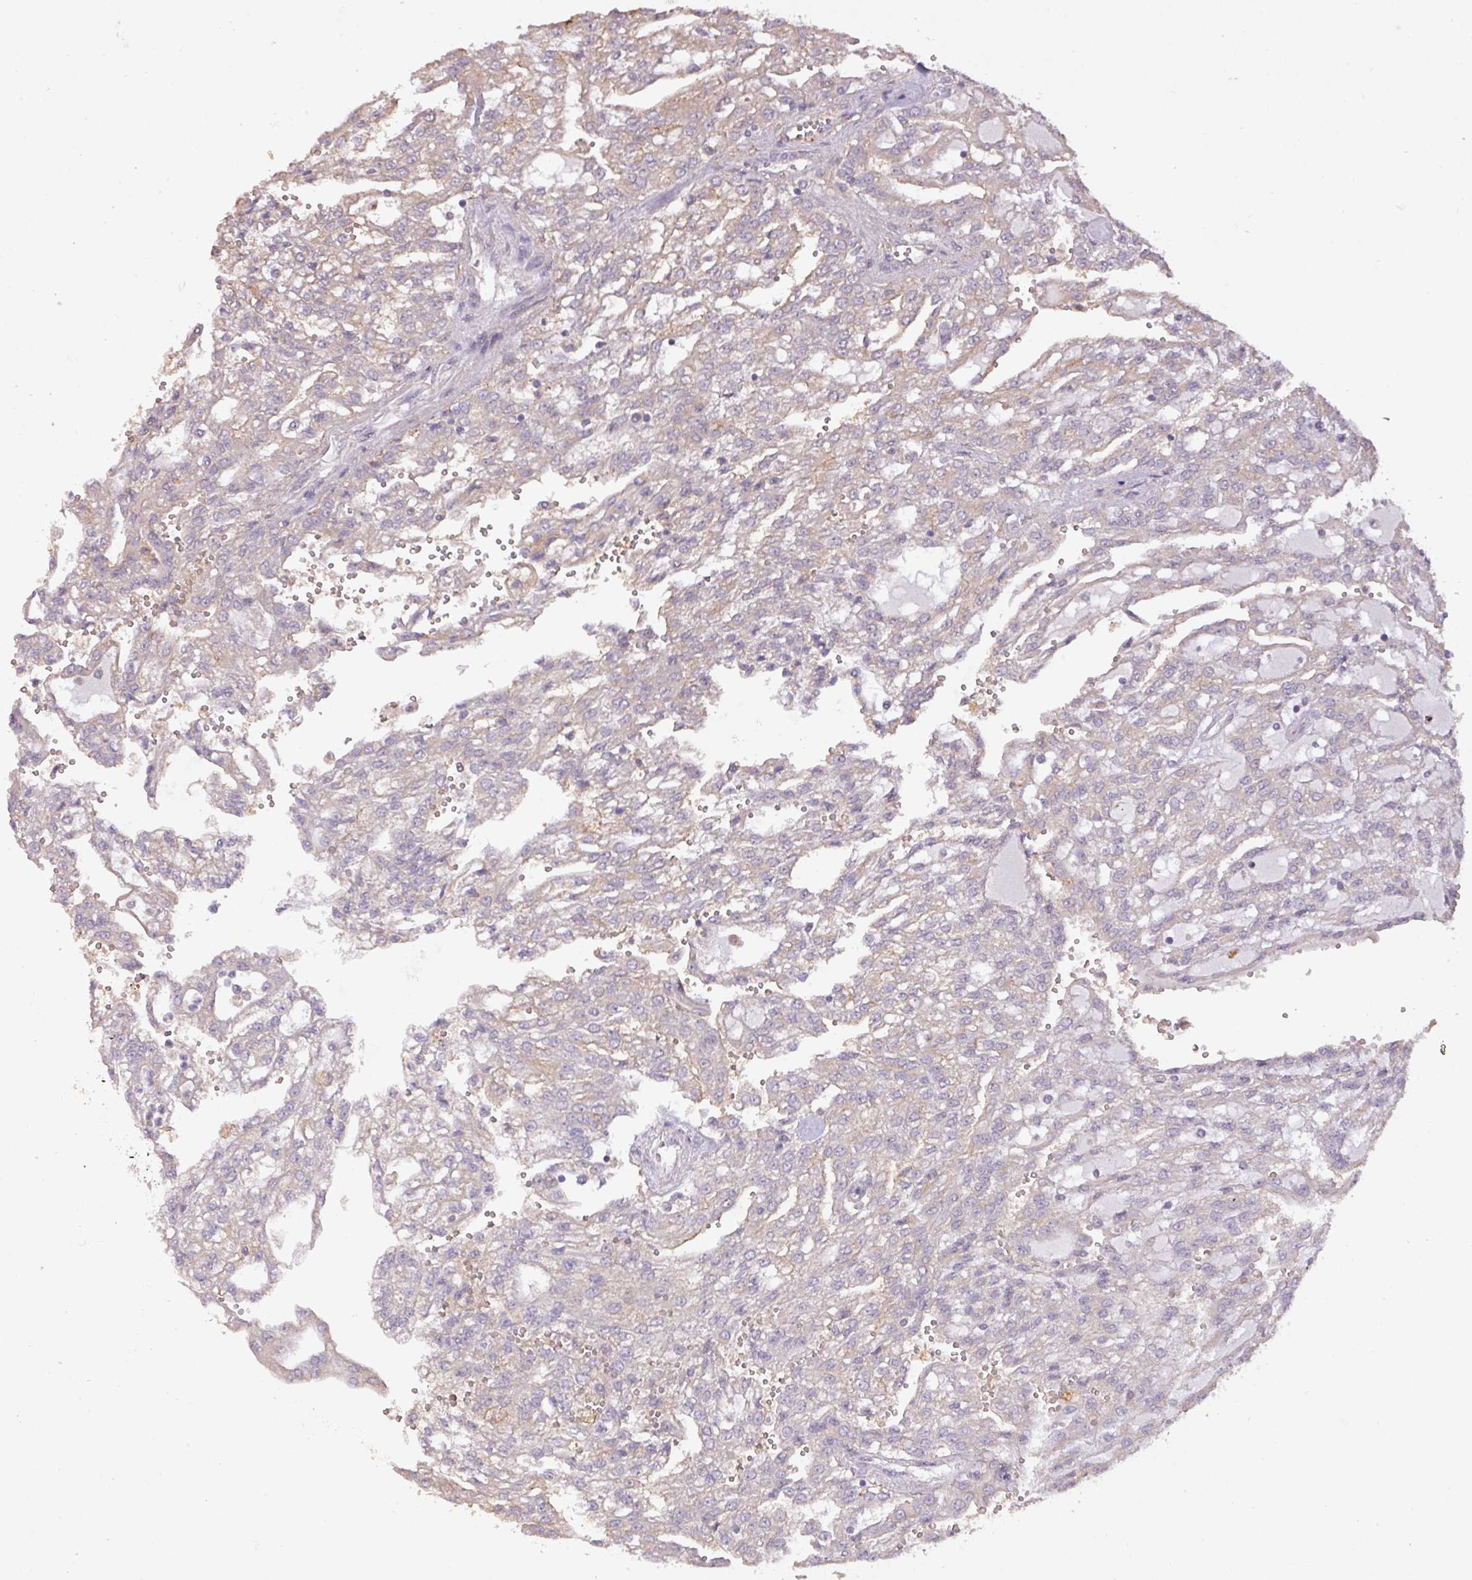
{"staining": {"intensity": "weak", "quantity": "25%-75%", "location": "cytoplasmic/membranous"}, "tissue": "renal cancer", "cell_type": "Tumor cells", "image_type": "cancer", "snomed": [{"axis": "morphology", "description": "Adenocarcinoma, NOS"}, {"axis": "topography", "description": "Kidney"}], "caption": "An image of human renal cancer (adenocarcinoma) stained for a protein reveals weak cytoplasmic/membranous brown staining in tumor cells. (Stains: DAB in brown, nuclei in blue, Microscopy: brightfield microscopy at high magnification).", "gene": "PRADC1", "patient": {"sex": "male", "age": 63}}